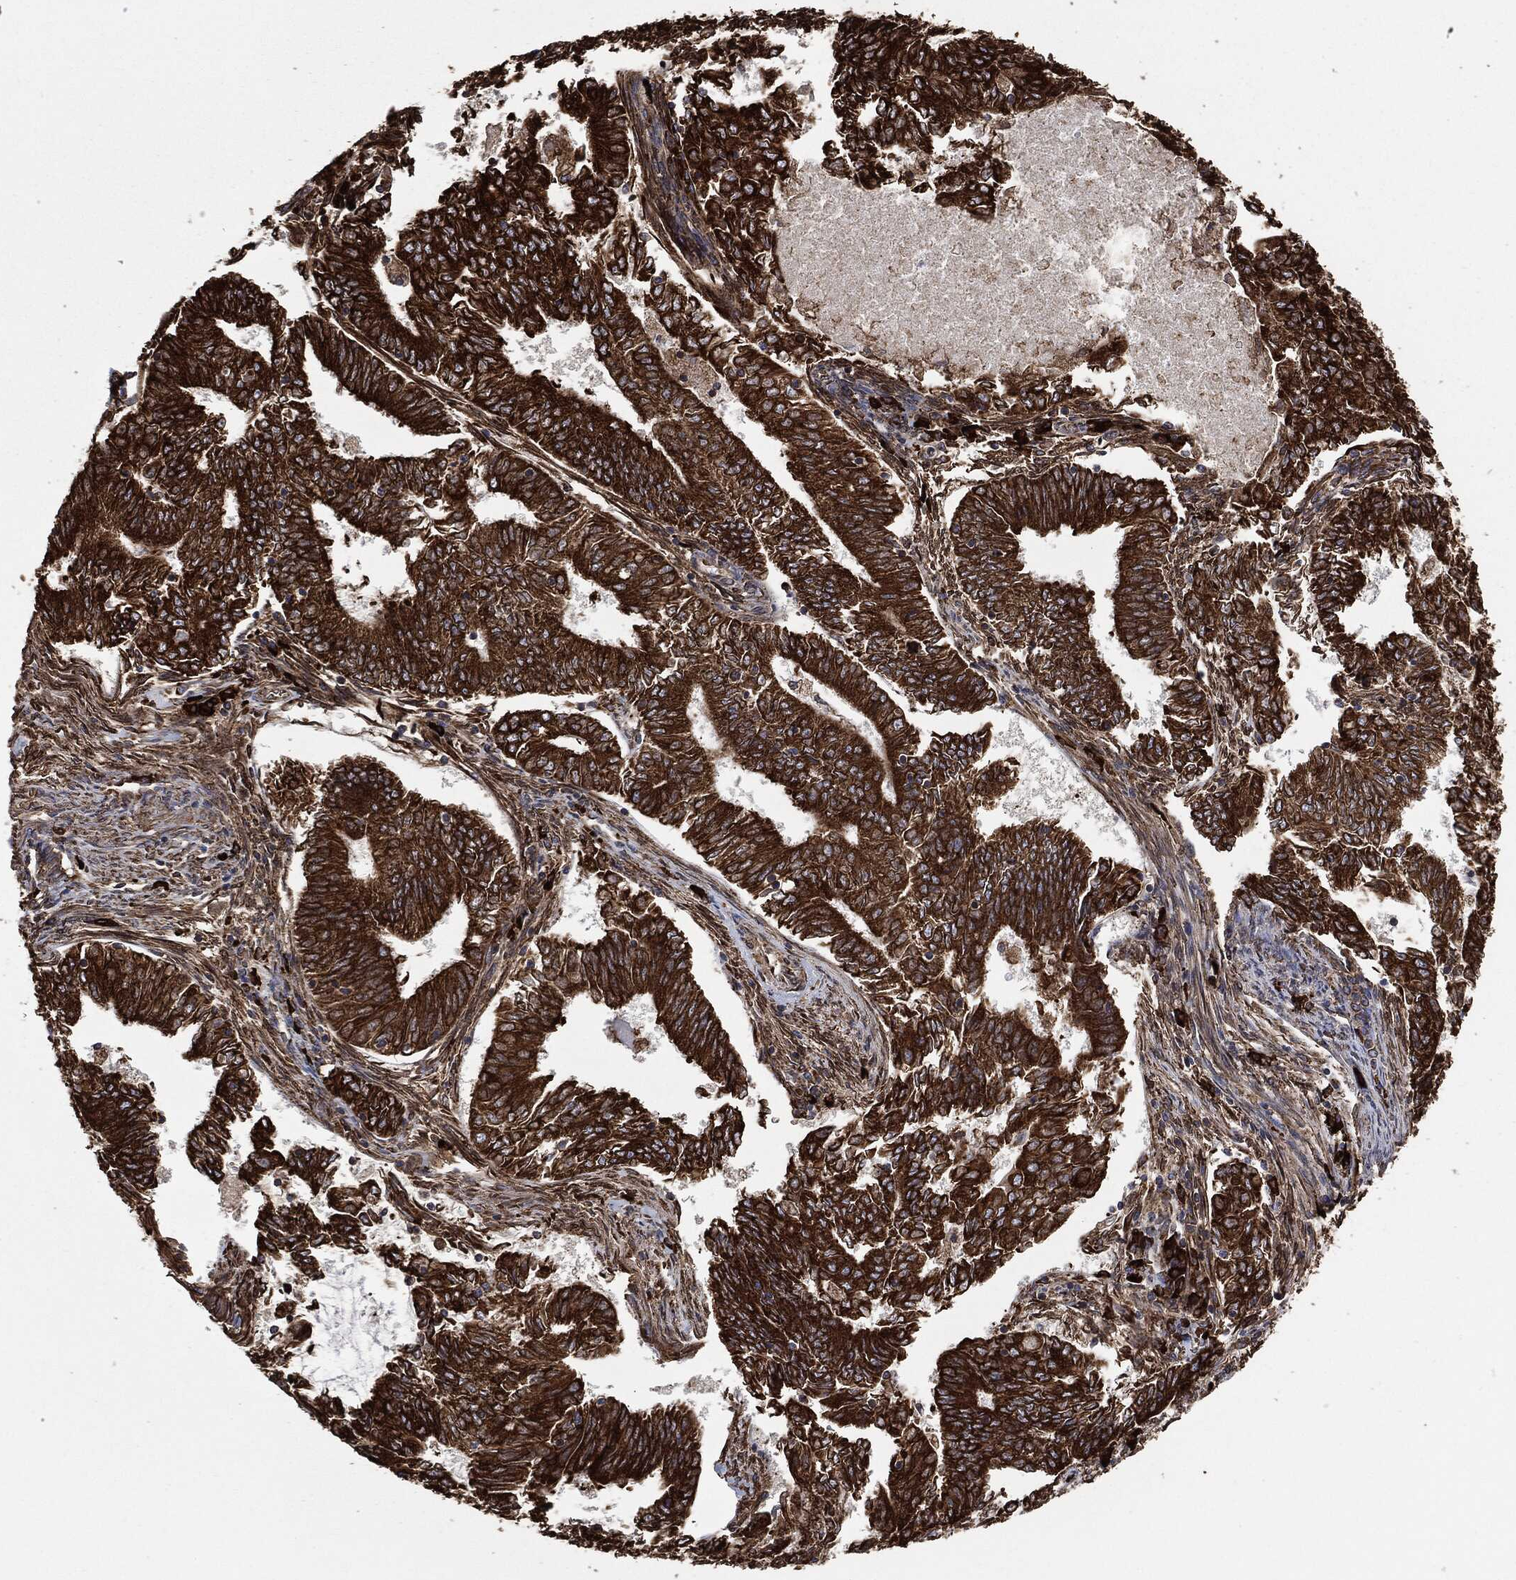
{"staining": {"intensity": "strong", "quantity": ">75%", "location": "cytoplasmic/membranous"}, "tissue": "endometrial cancer", "cell_type": "Tumor cells", "image_type": "cancer", "snomed": [{"axis": "morphology", "description": "Adenocarcinoma, NOS"}, {"axis": "topography", "description": "Endometrium"}], "caption": "Approximately >75% of tumor cells in human adenocarcinoma (endometrial) exhibit strong cytoplasmic/membranous protein positivity as visualized by brown immunohistochemical staining.", "gene": "AMFR", "patient": {"sex": "female", "age": 62}}